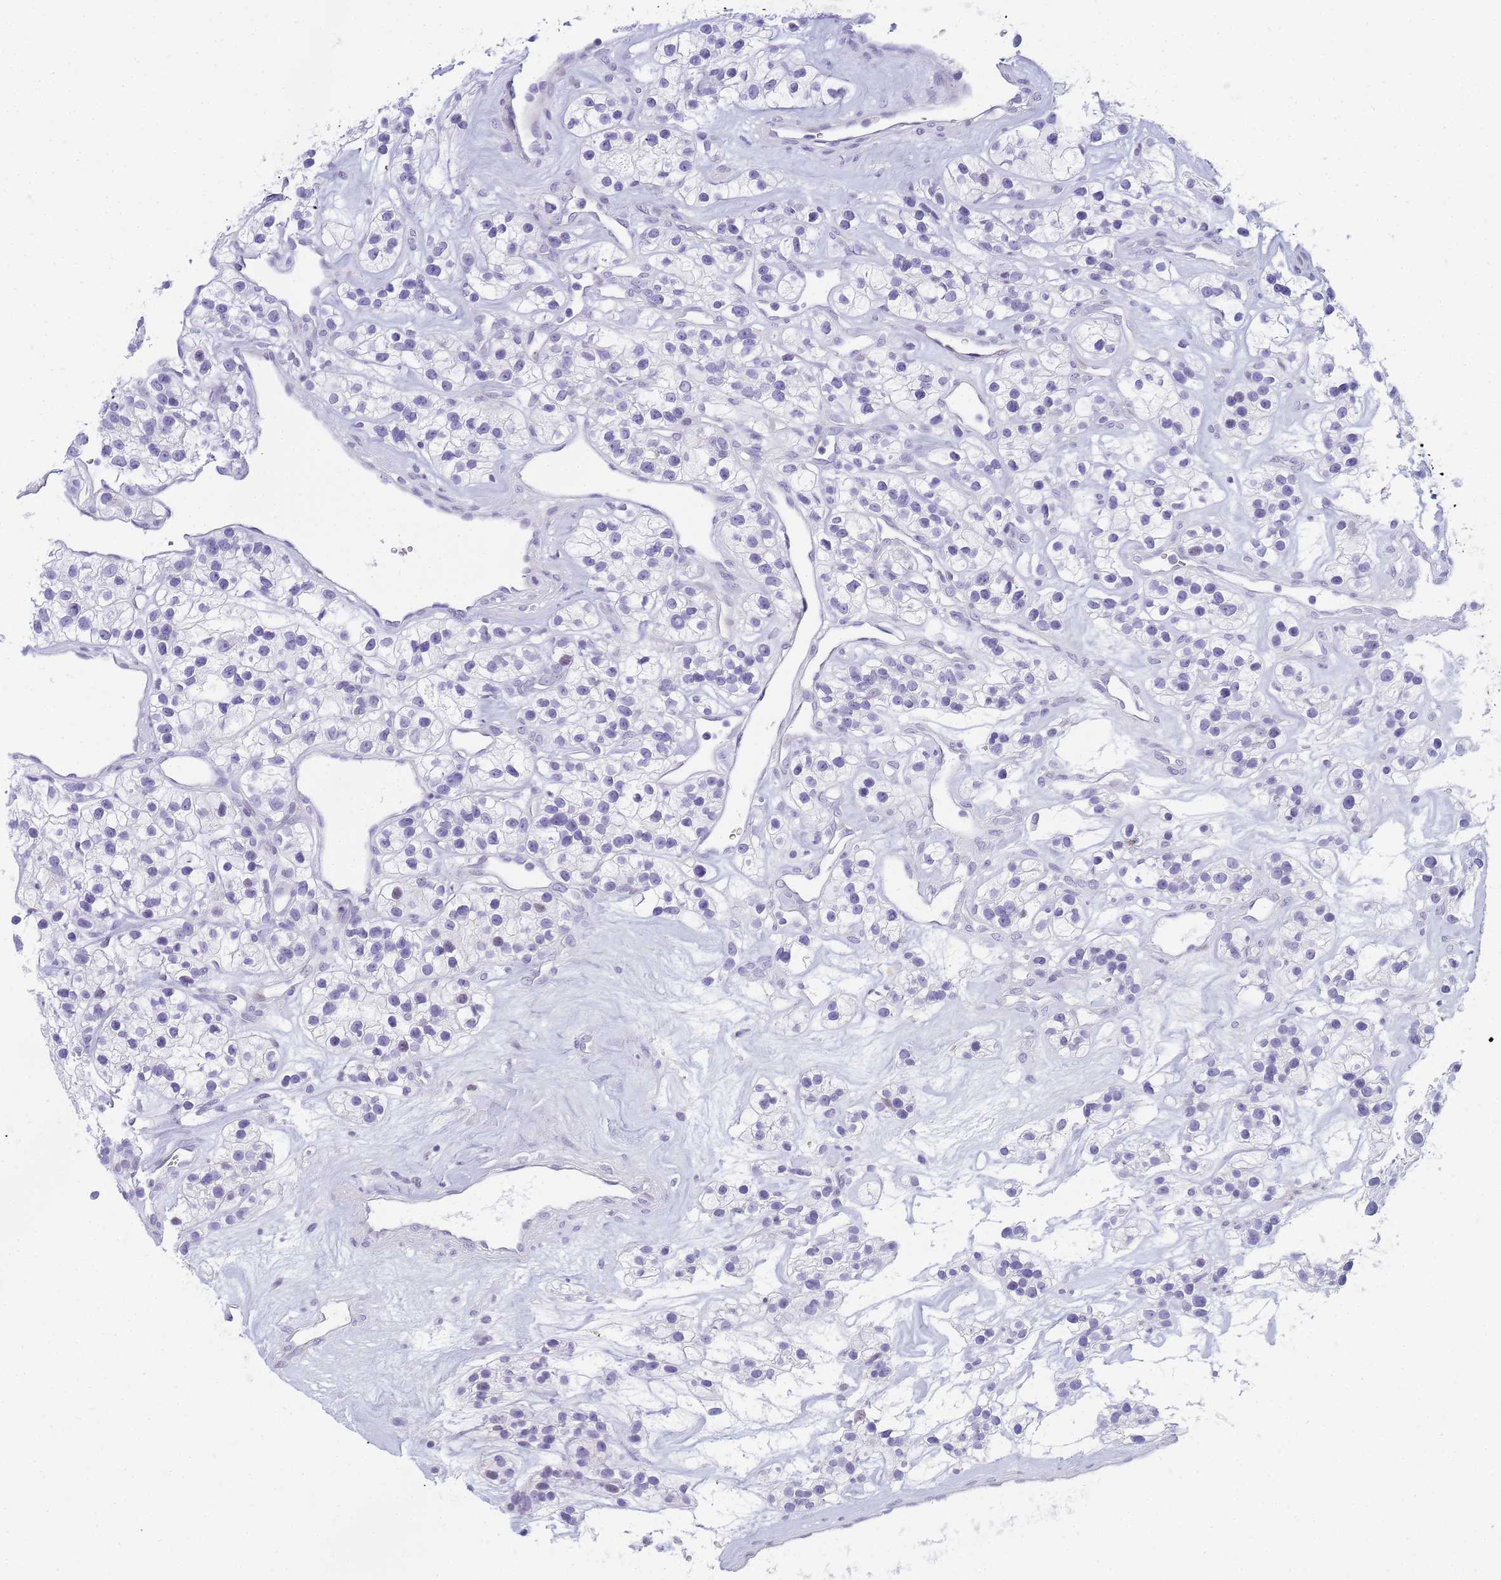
{"staining": {"intensity": "negative", "quantity": "none", "location": "none"}, "tissue": "renal cancer", "cell_type": "Tumor cells", "image_type": "cancer", "snomed": [{"axis": "morphology", "description": "Adenocarcinoma, NOS"}, {"axis": "topography", "description": "Kidney"}], "caption": "There is no significant staining in tumor cells of renal cancer (adenocarcinoma).", "gene": "SNX20", "patient": {"sex": "female", "age": 57}}